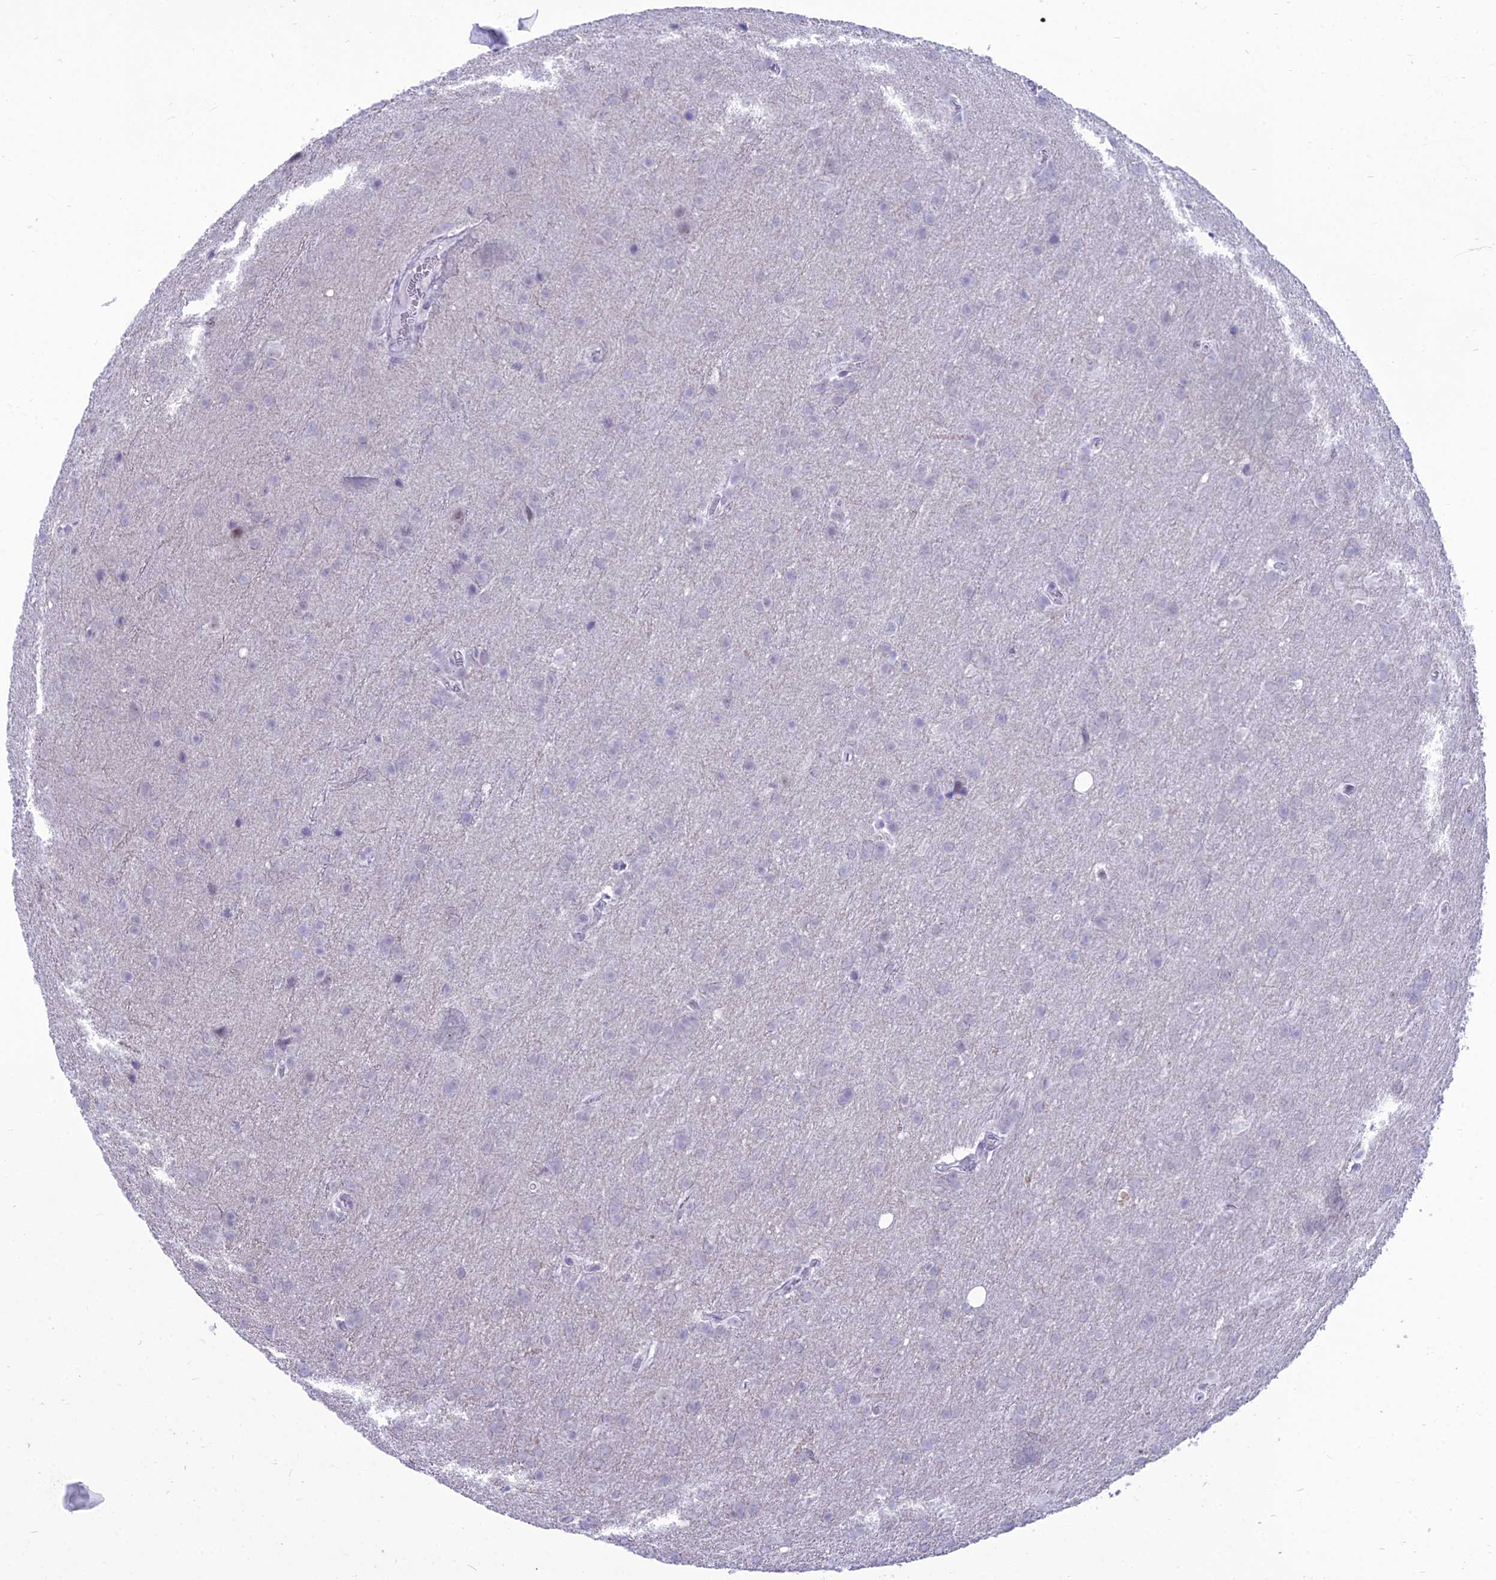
{"staining": {"intensity": "negative", "quantity": "none", "location": "none"}, "tissue": "glioma", "cell_type": "Tumor cells", "image_type": "cancer", "snomed": [{"axis": "morphology", "description": "Glioma, malignant, Low grade"}, {"axis": "topography", "description": "Brain"}], "caption": "Immunohistochemistry (IHC) of human glioma exhibits no staining in tumor cells. (DAB (3,3'-diaminobenzidine) immunohistochemistry (IHC) visualized using brightfield microscopy, high magnification).", "gene": "DHX40", "patient": {"sex": "female", "age": 32}}